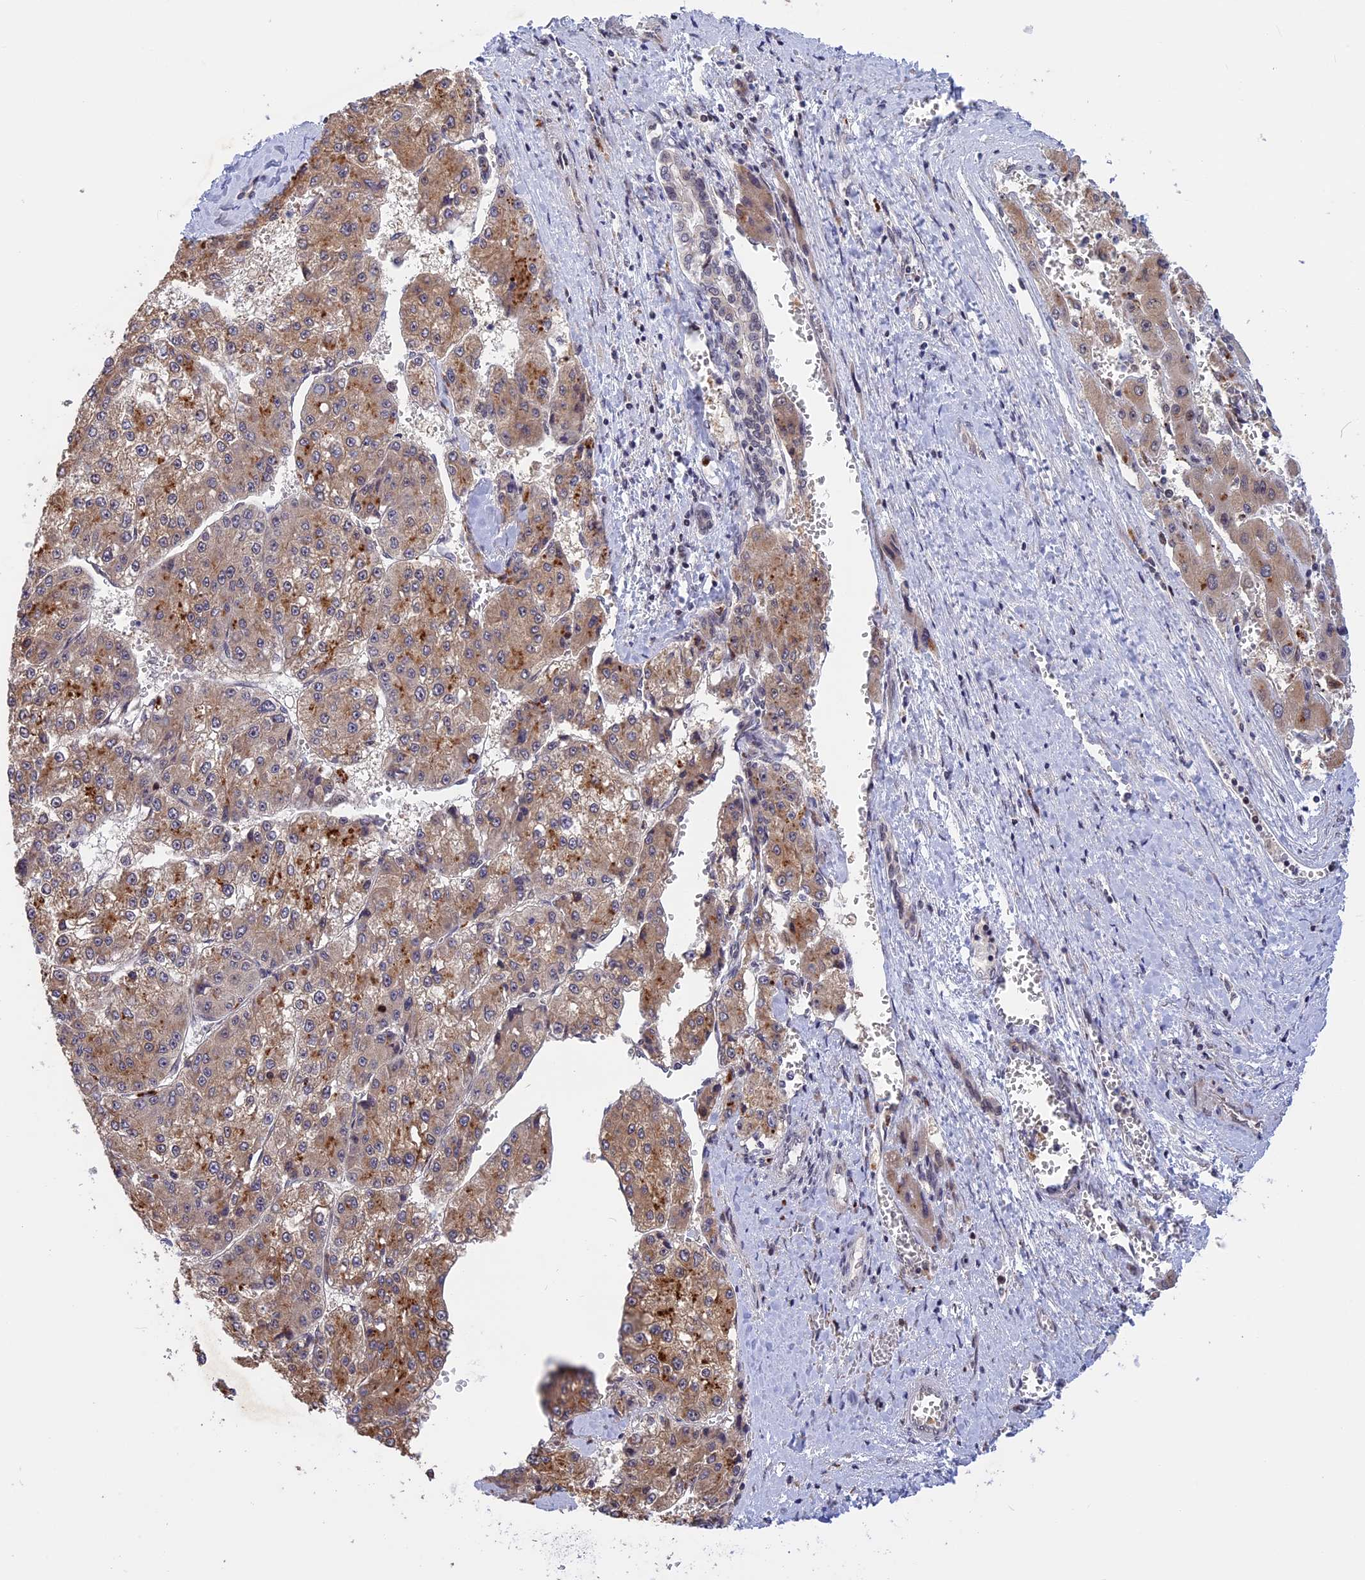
{"staining": {"intensity": "moderate", "quantity": ">75%", "location": "cytoplasmic/membranous"}, "tissue": "liver cancer", "cell_type": "Tumor cells", "image_type": "cancer", "snomed": [{"axis": "morphology", "description": "Carcinoma, Hepatocellular, NOS"}, {"axis": "topography", "description": "Liver"}], "caption": "An immunohistochemistry micrograph of neoplastic tissue is shown. Protein staining in brown highlights moderate cytoplasmic/membranous positivity in liver hepatocellular carcinoma within tumor cells.", "gene": "POLR2C", "patient": {"sex": "female", "age": 73}}